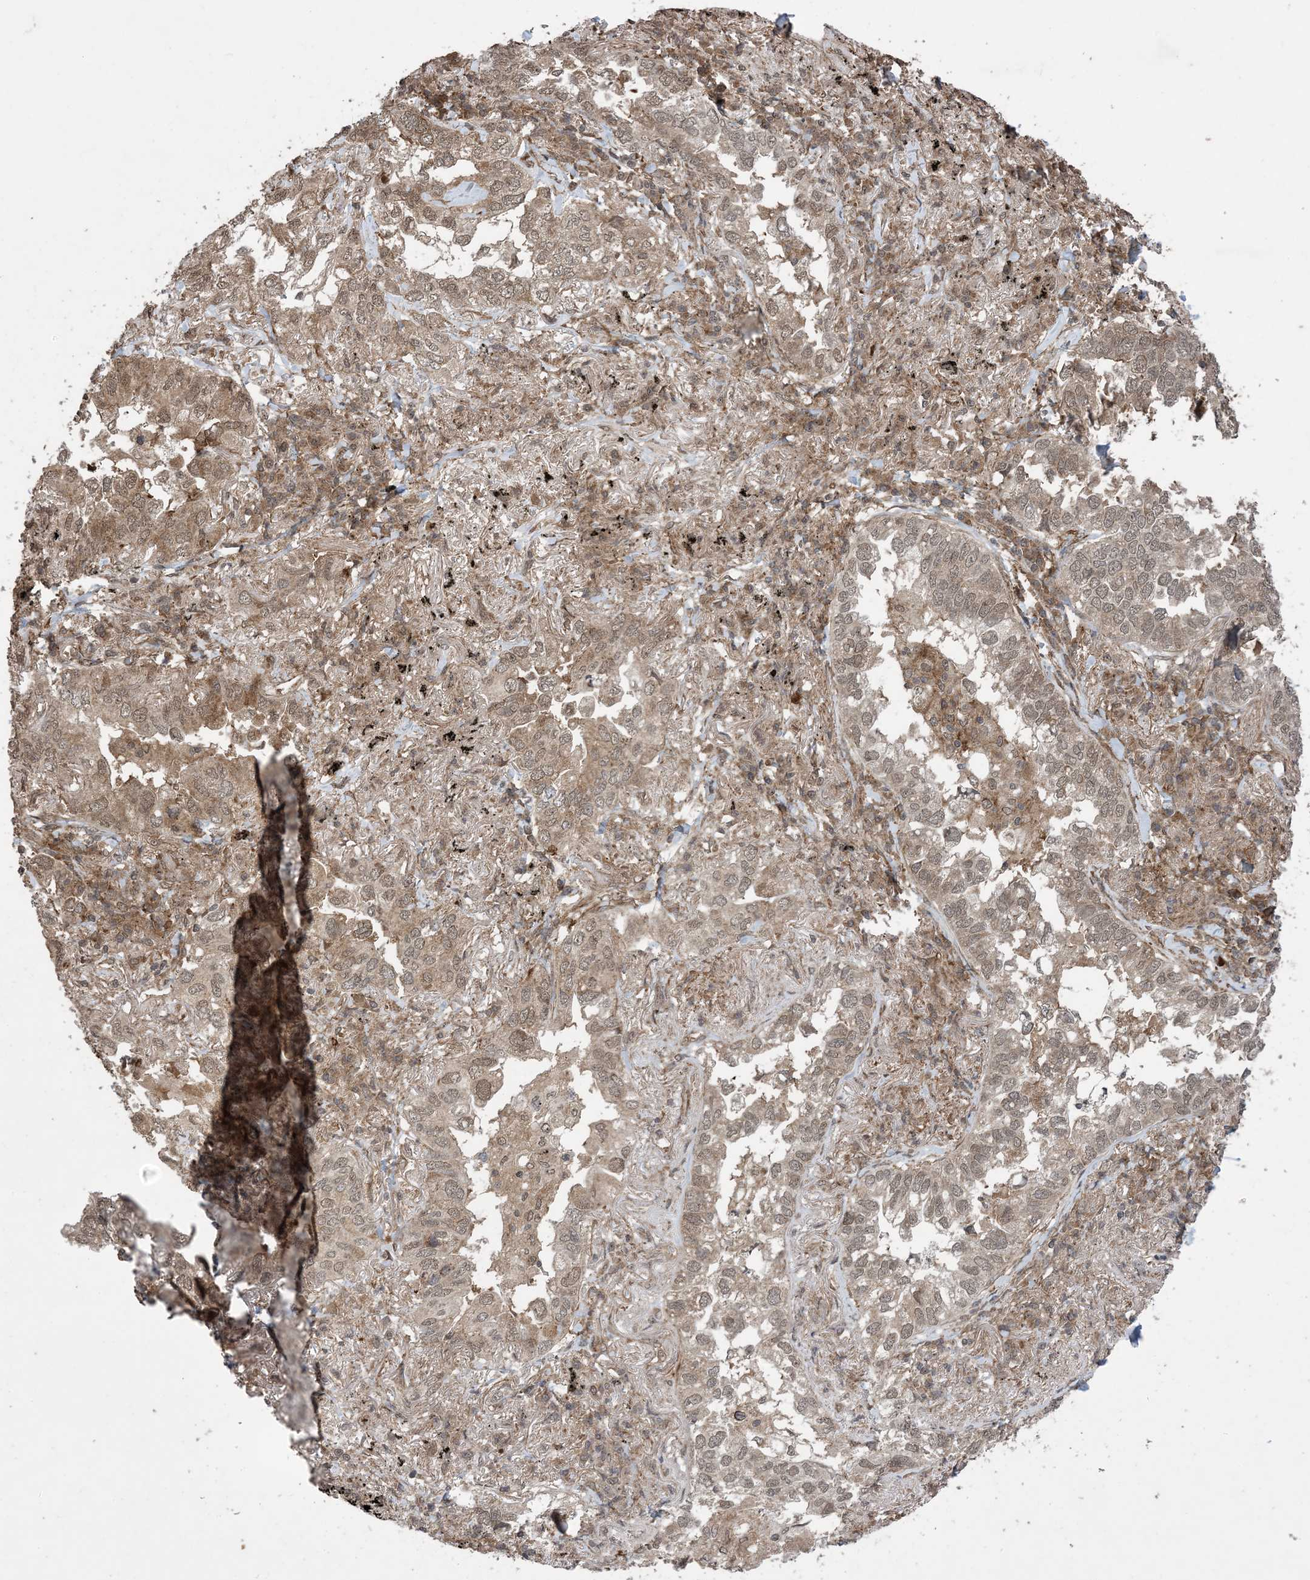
{"staining": {"intensity": "weak", "quantity": ">75%", "location": "cytoplasmic/membranous,nuclear"}, "tissue": "lung cancer", "cell_type": "Tumor cells", "image_type": "cancer", "snomed": [{"axis": "morphology", "description": "Adenocarcinoma, NOS"}, {"axis": "topography", "description": "Lung"}], "caption": "The image exhibits staining of lung adenocarcinoma, revealing weak cytoplasmic/membranous and nuclear protein staining (brown color) within tumor cells.", "gene": "ZNF511", "patient": {"sex": "male", "age": 65}}